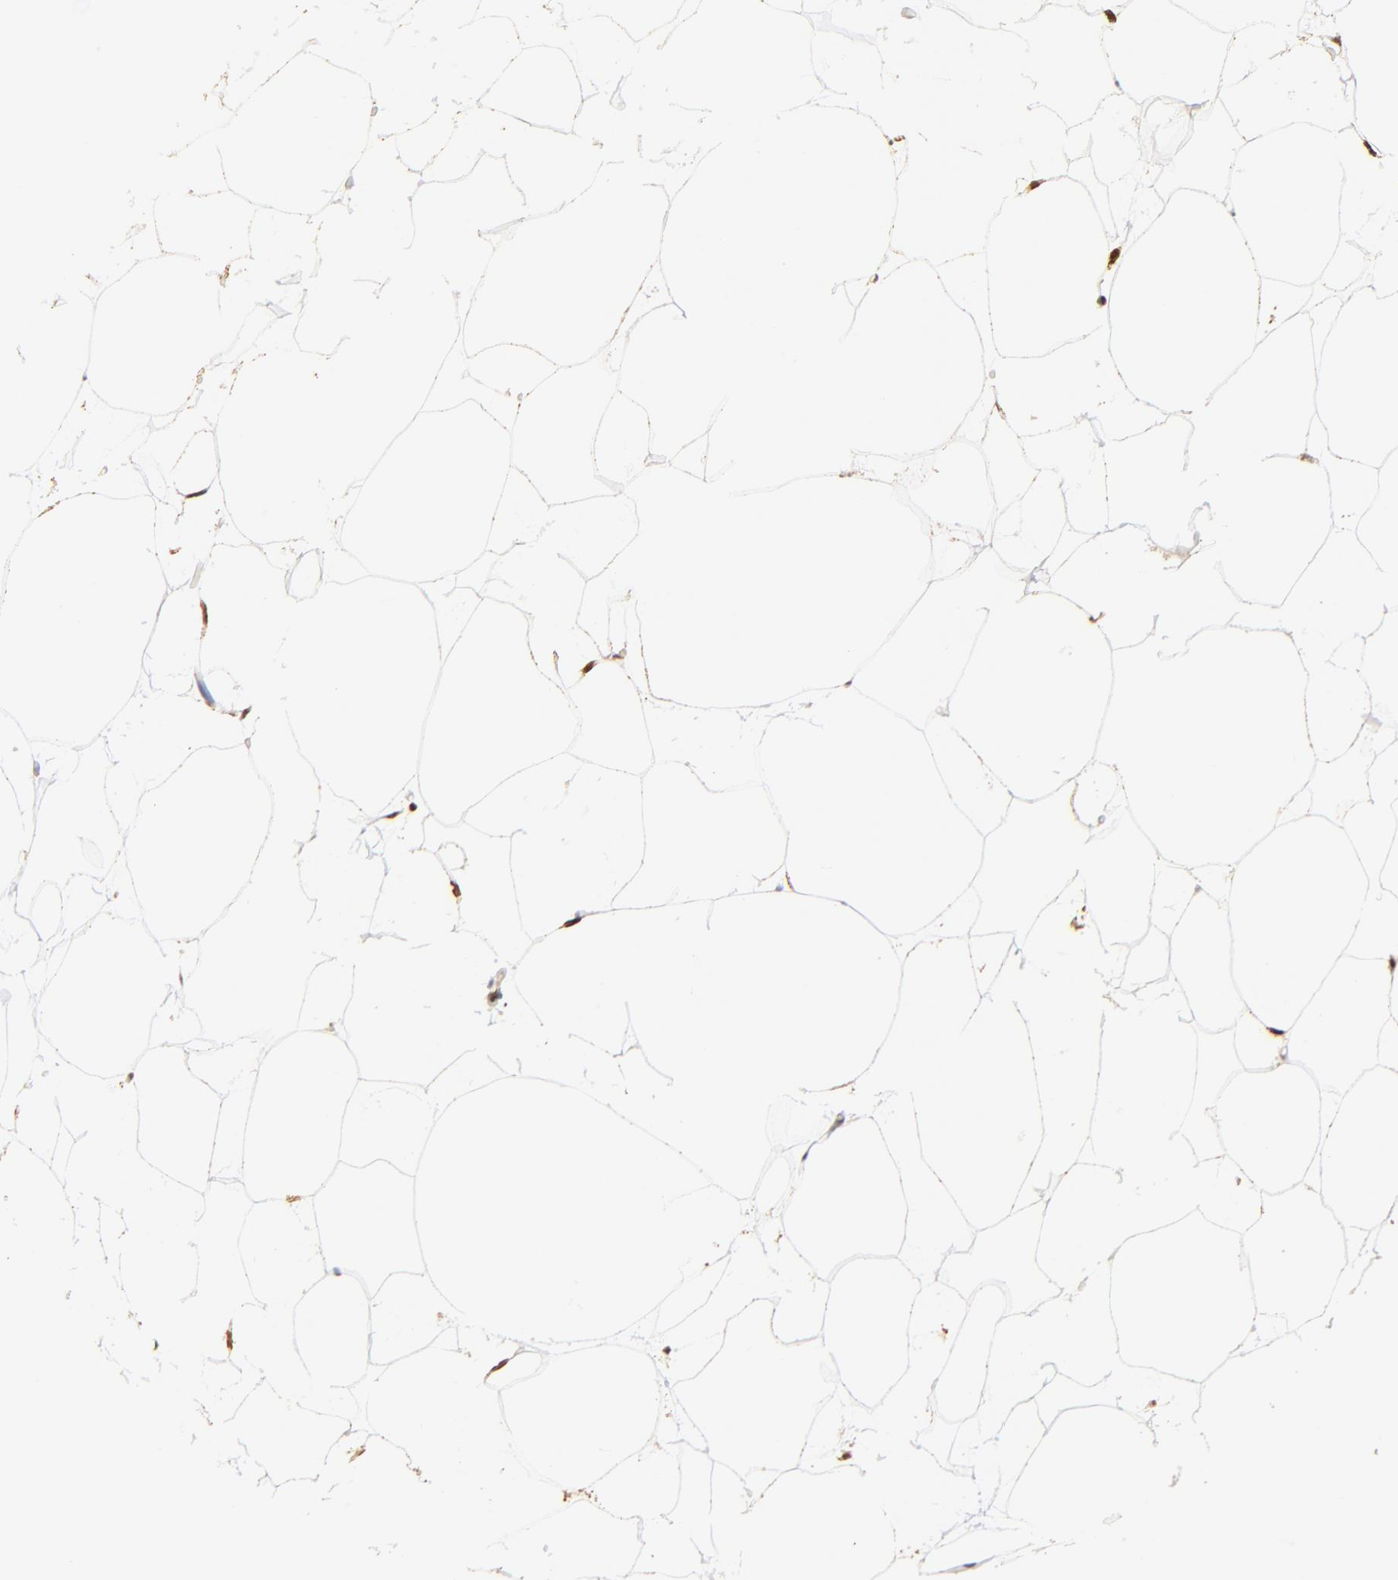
{"staining": {"intensity": "moderate", "quantity": "25%-75%", "location": "nuclear"}, "tissue": "adipose tissue", "cell_type": "Adipocytes", "image_type": "normal", "snomed": [{"axis": "morphology", "description": "Normal tissue, NOS"}, {"axis": "morphology", "description": "Duct carcinoma"}, {"axis": "topography", "description": "Breast"}, {"axis": "topography", "description": "Adipose tissue"}], "caption": "Adipose tissue stained with immunohistochemistry shows moderate nuclear staining in approximately 25%-75% of adipocytes. The staining was performed using DAB to visualize the protein expression in brown, while the nuclei were stained in blue with hematoxylin (Magnification: 20x).", "gene": "ZNF670", "patient": {"sex": "female", "age": 37}}